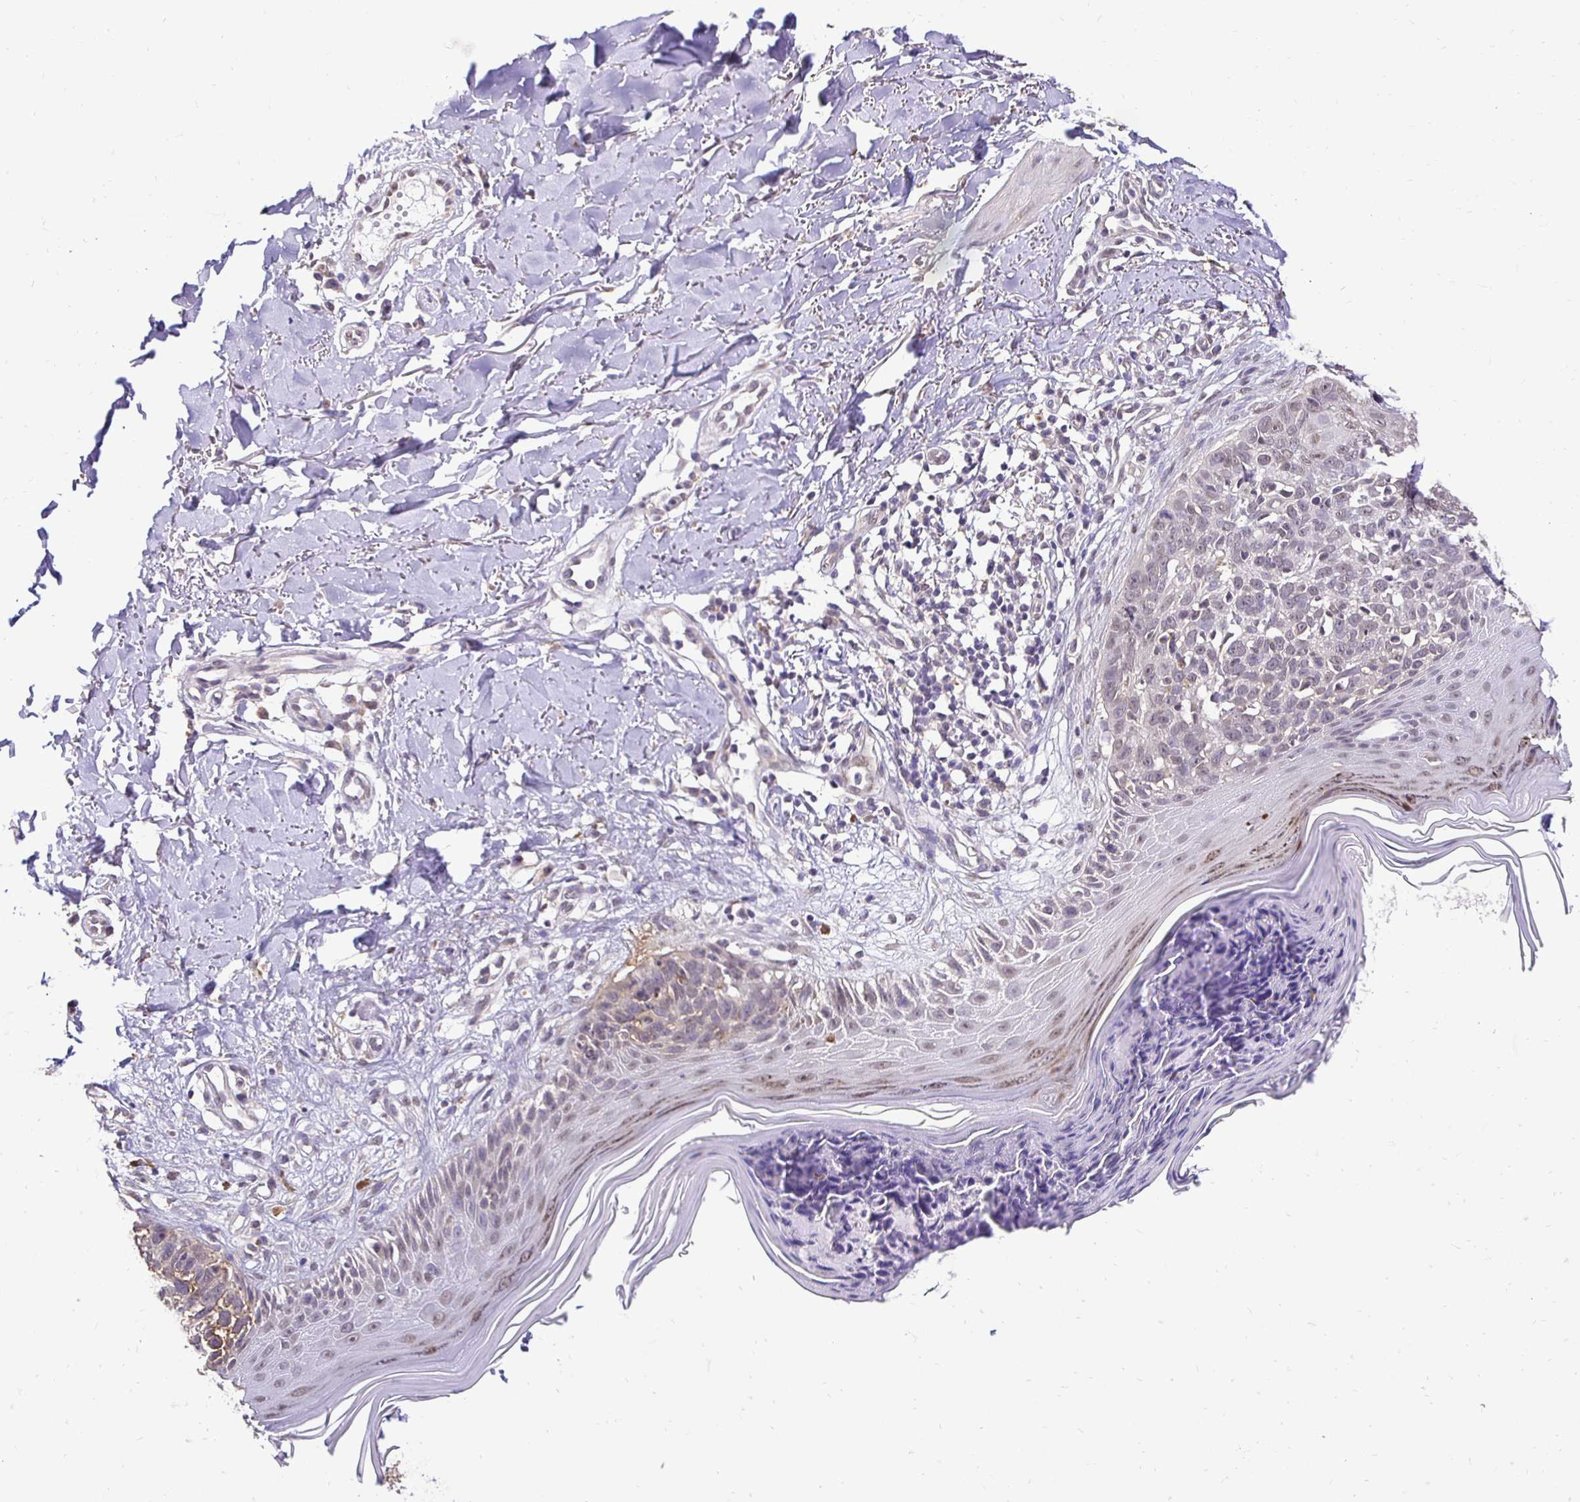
{"staining": {"intensity": "negative", "quantity": "none", "location": "none"}, "tissue": "skin cancer", "cell_type": "Tumor cells", "image_type": "cancer", "snomed": [{"axis": "morphology", "description": "Basal cell carcinoma"}, {"axis": "topography", "description": "Skin"}], "caption": "Skin cancer was stained to show a protein in brown. There is no significant positivity in tumor cells. The staining was performed using DAB (3,3'-diaminobenzidine) to visualize the protein expression in brown, while the nuclei were stained in blue with hematoxylin (Magnification: 20x).", "gene": "RHEBL1", "patient": {"sex": "female", "age": 45}}